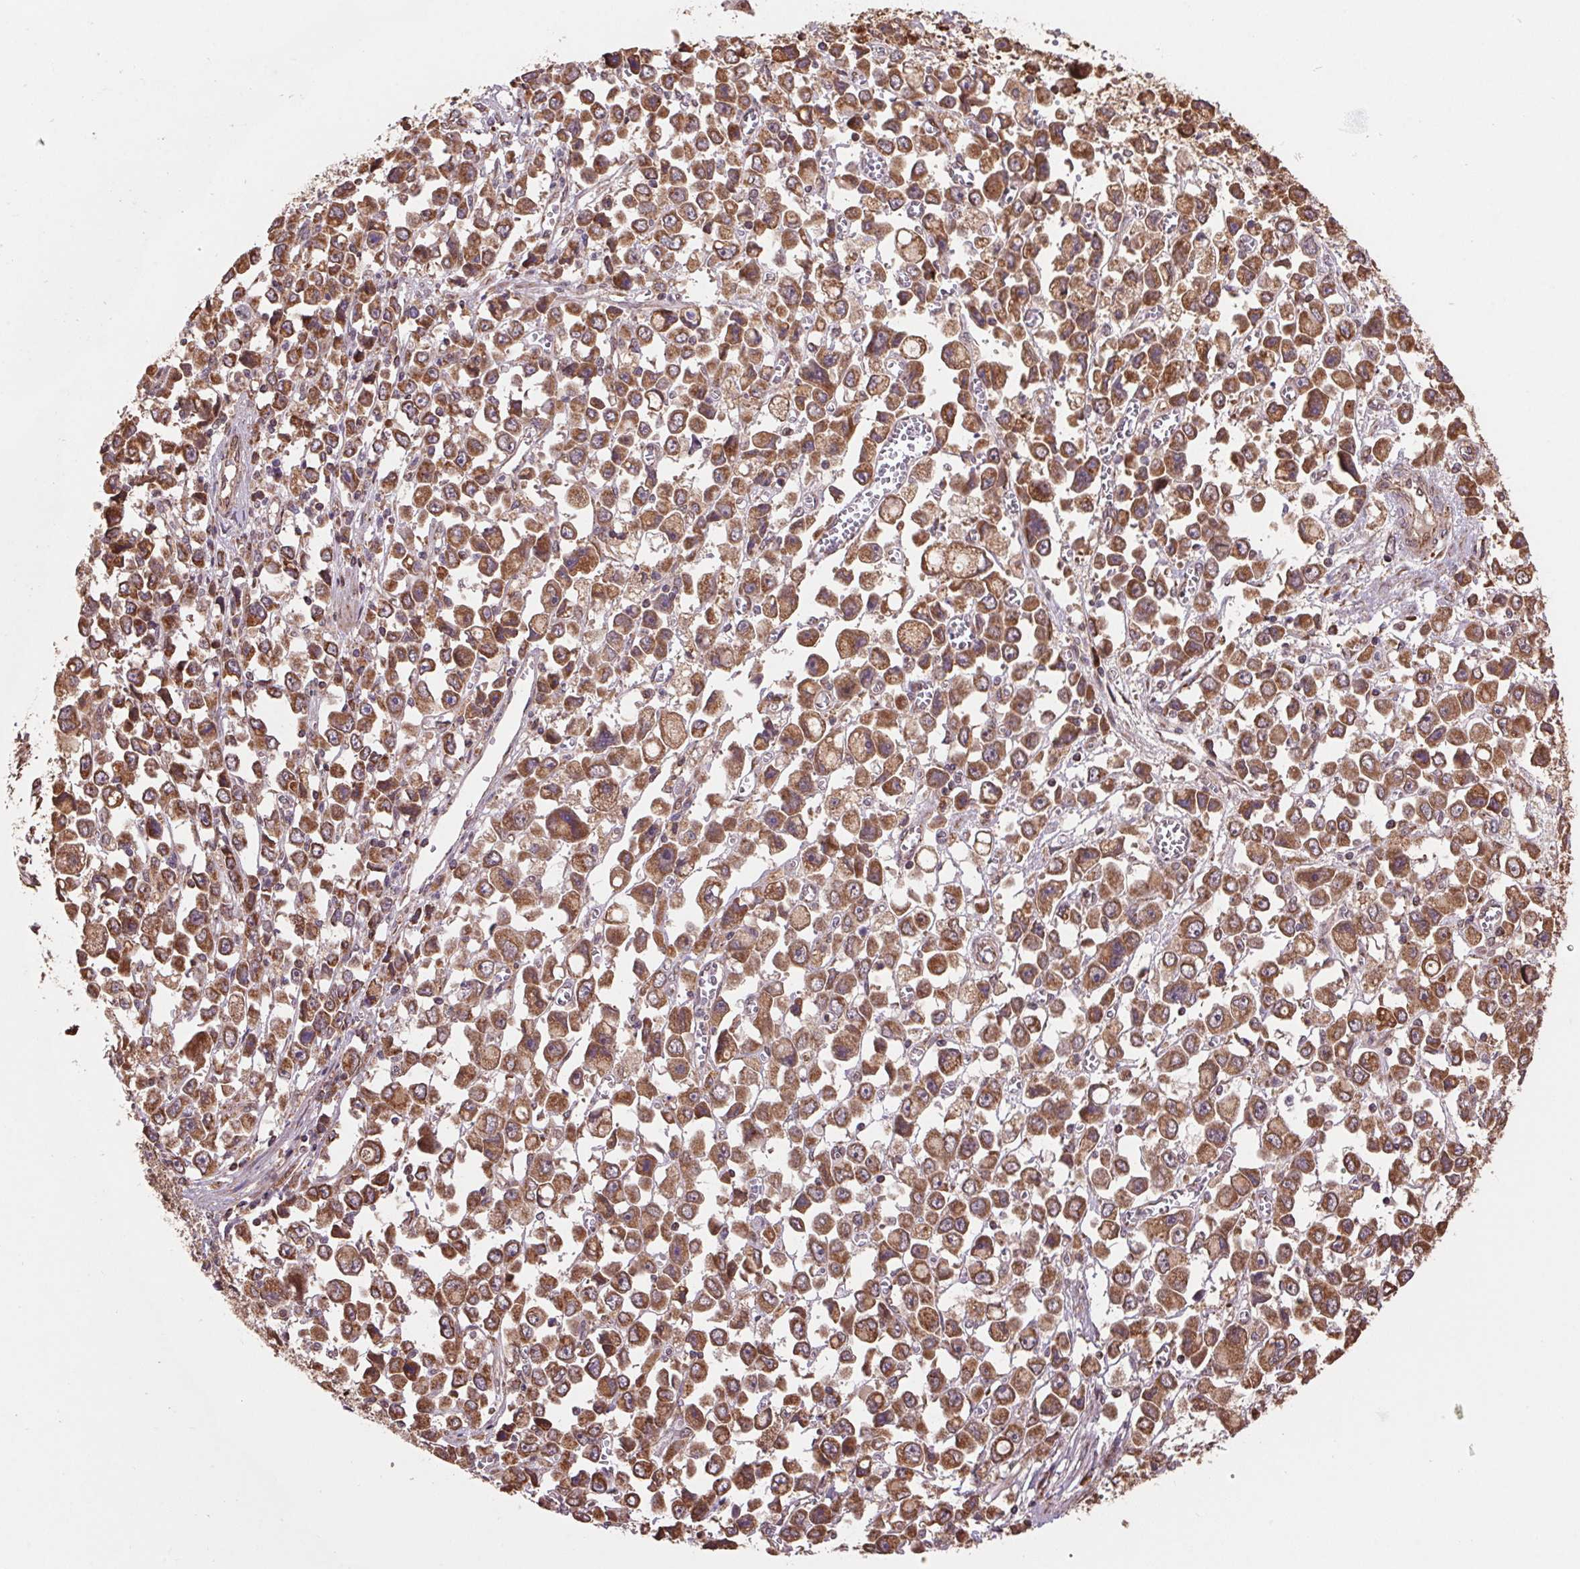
{"staining": {"intensity": "moderate", "quantity": ">75%", "location": "cytoplasmic/membranous"}, "tissue": "stomach cancer", "cell_type": "Tumor cells", "image_type": "cancer", "snomed": [{"axis": "morphology", "description": "Adenocarcinoma, NOS"}, {"axis": "topography", "description": "Stomach, upper"}], "caption": "Protein staining displays moderate cytoplasmic/membranous staining in approximately >75% of tumor cells in stomach adenocarcinoma.", "gene": "PDHA1", "patient": {"sex": "male", "age": 70}}